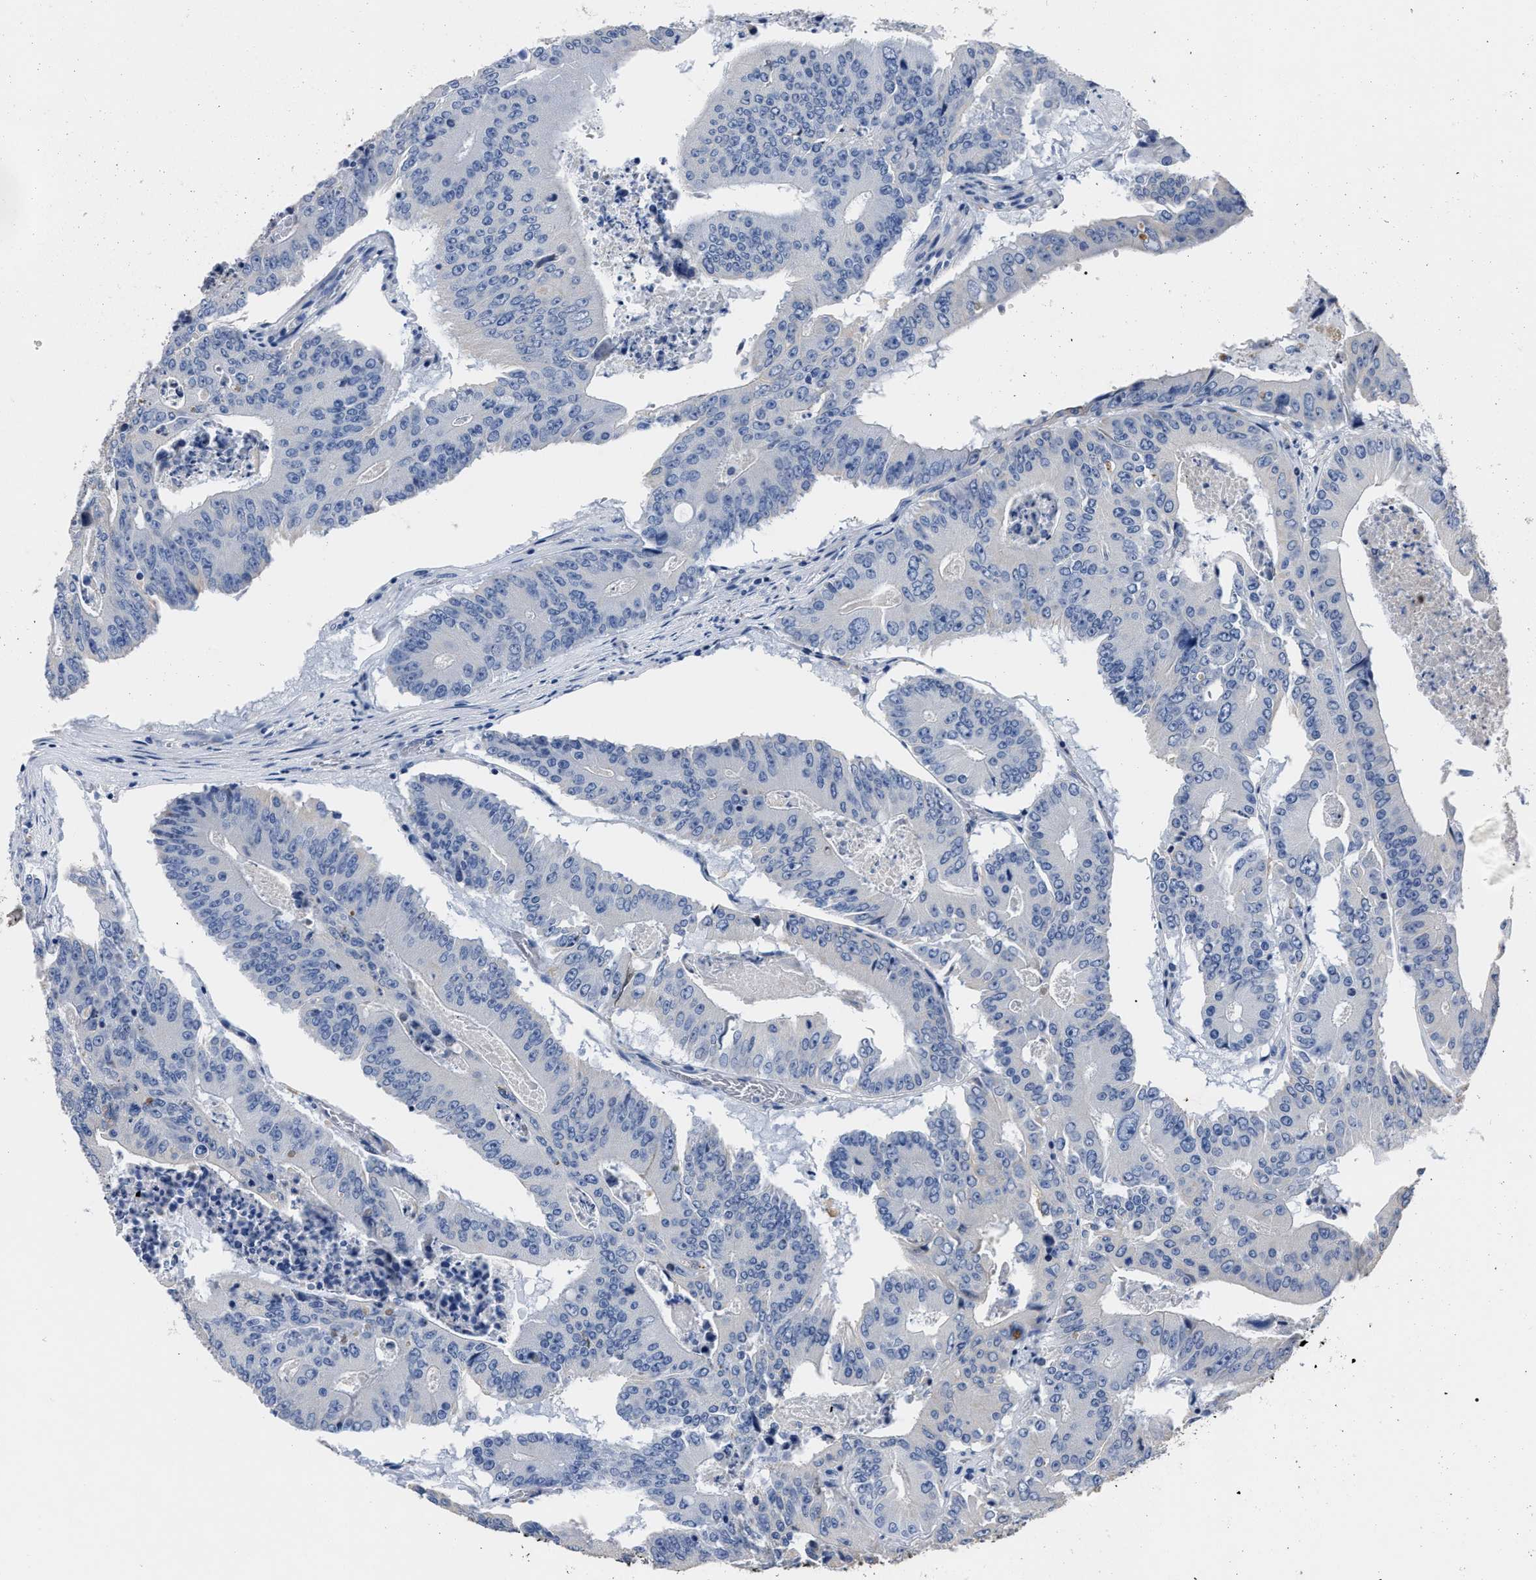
{"staining": {"intensity": "negative", "quantity": "none", "location": "none"}, "tissue": "colorectal cancer", "cell_type": "Tumor cells", "image_type": "cancer", "snomed": [{"axis": "morphology", "description": "Adenocarcinoma, NOS"}, {"axis": "topography", "description": "Colon"}], "caption": "Immunohistochemistry (IHC) photomicrograph of adenocarcinoma (colorectal) stained for a protein (brown), which shows no expression in tumor cells.", "gene": "MOV10L1", "patient": {"sex": "male", "age": 87}}